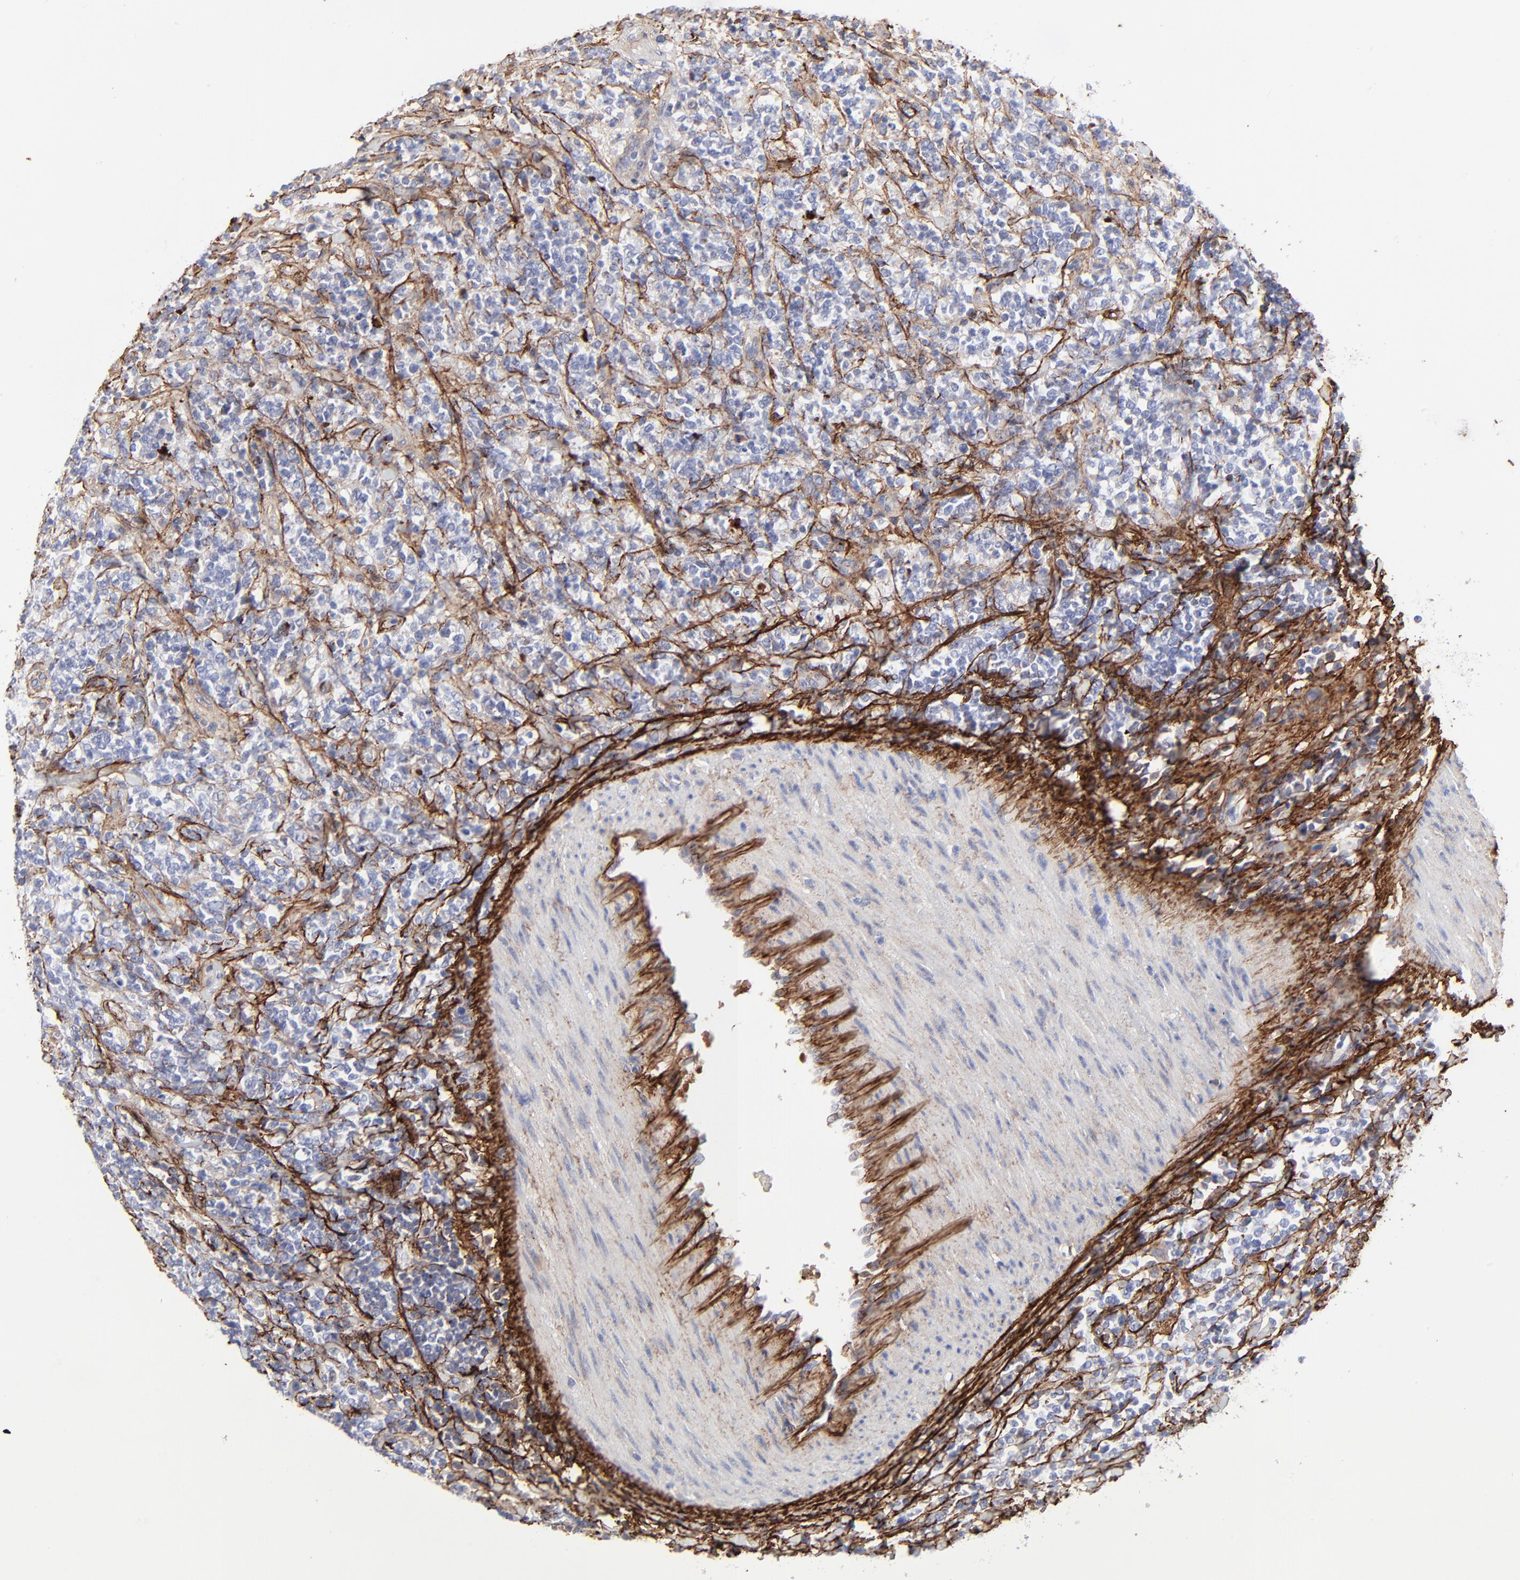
{"staining": {"intensity": "negative", "quantity": "none", "location": "none"}, "tissue": "lymphoma", "cell_type": "Tumor cells", "image_type": "cancer", "snomed": [{"axis": "morphology", "description": "Malignant lymphoma, non-Hodgkin's type, High grade"}, {"axis": "topography", "description": "Soft tissue"}], "caption": "A high-resolution photomicrograph shows immunohistochemistry (IHC) staining of malignant lymphoma, non-Hodgkin's type (high-grade), which displays no significant expression in tumor cells.", "gene": "FBLN2", "patient": {"sex": "male", "age": 18}}